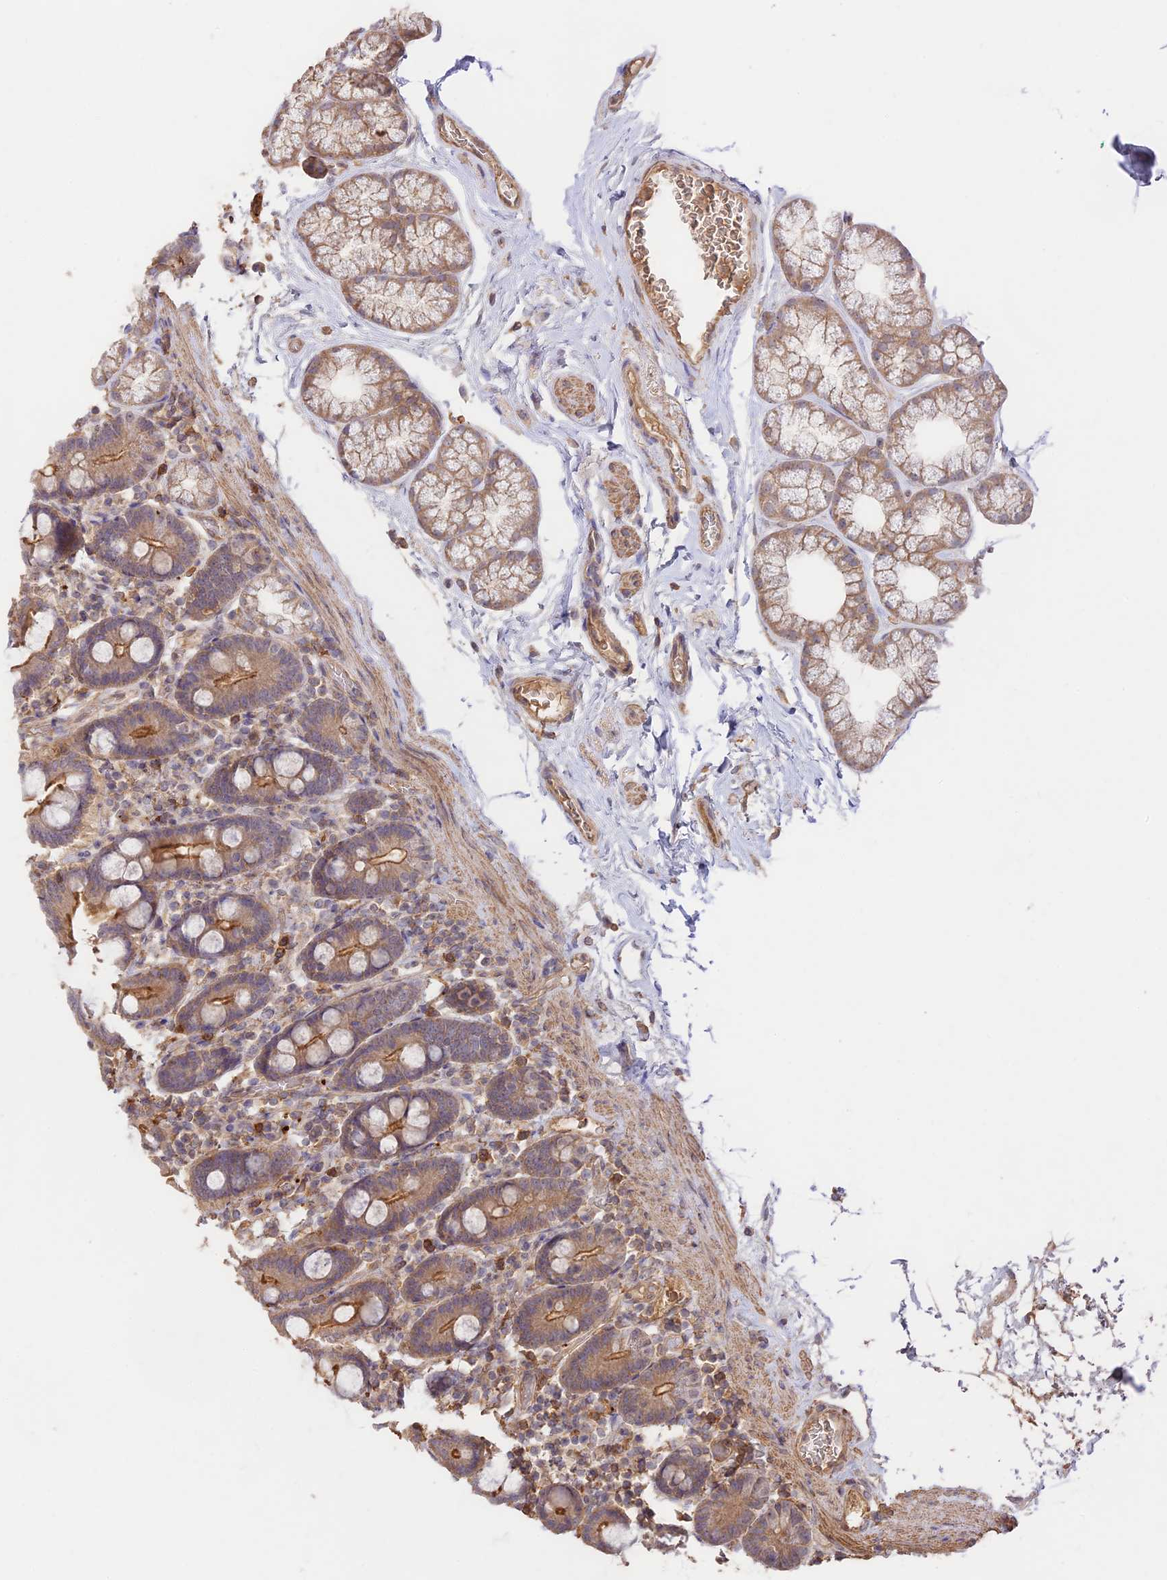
{"staining": {"intensity": "weak", "quantity": ">75%", "location": "cytoplasmic/membranous"}, "tissue": "duodenum", "cell_type": "Glandular cells", "image_type": "normal", "snomed": [{"axis": "morphology", "description": "Normal tissue, NOS"}, {"axis": "topography", "description": "Duodenum"}], "caption": "High-magnification brightfield microscopy of unremarkable duodenum stained with DAB (3,3'-diaminobenzidine) (brown) and counterstained with hematoxylin (blue). glandular cells exhibit weak cytoplasmic/membranous expression is present in approximately>75% of cells.", "gene": "CLCF1", "patient": {"sex": "male", "age": 55}}